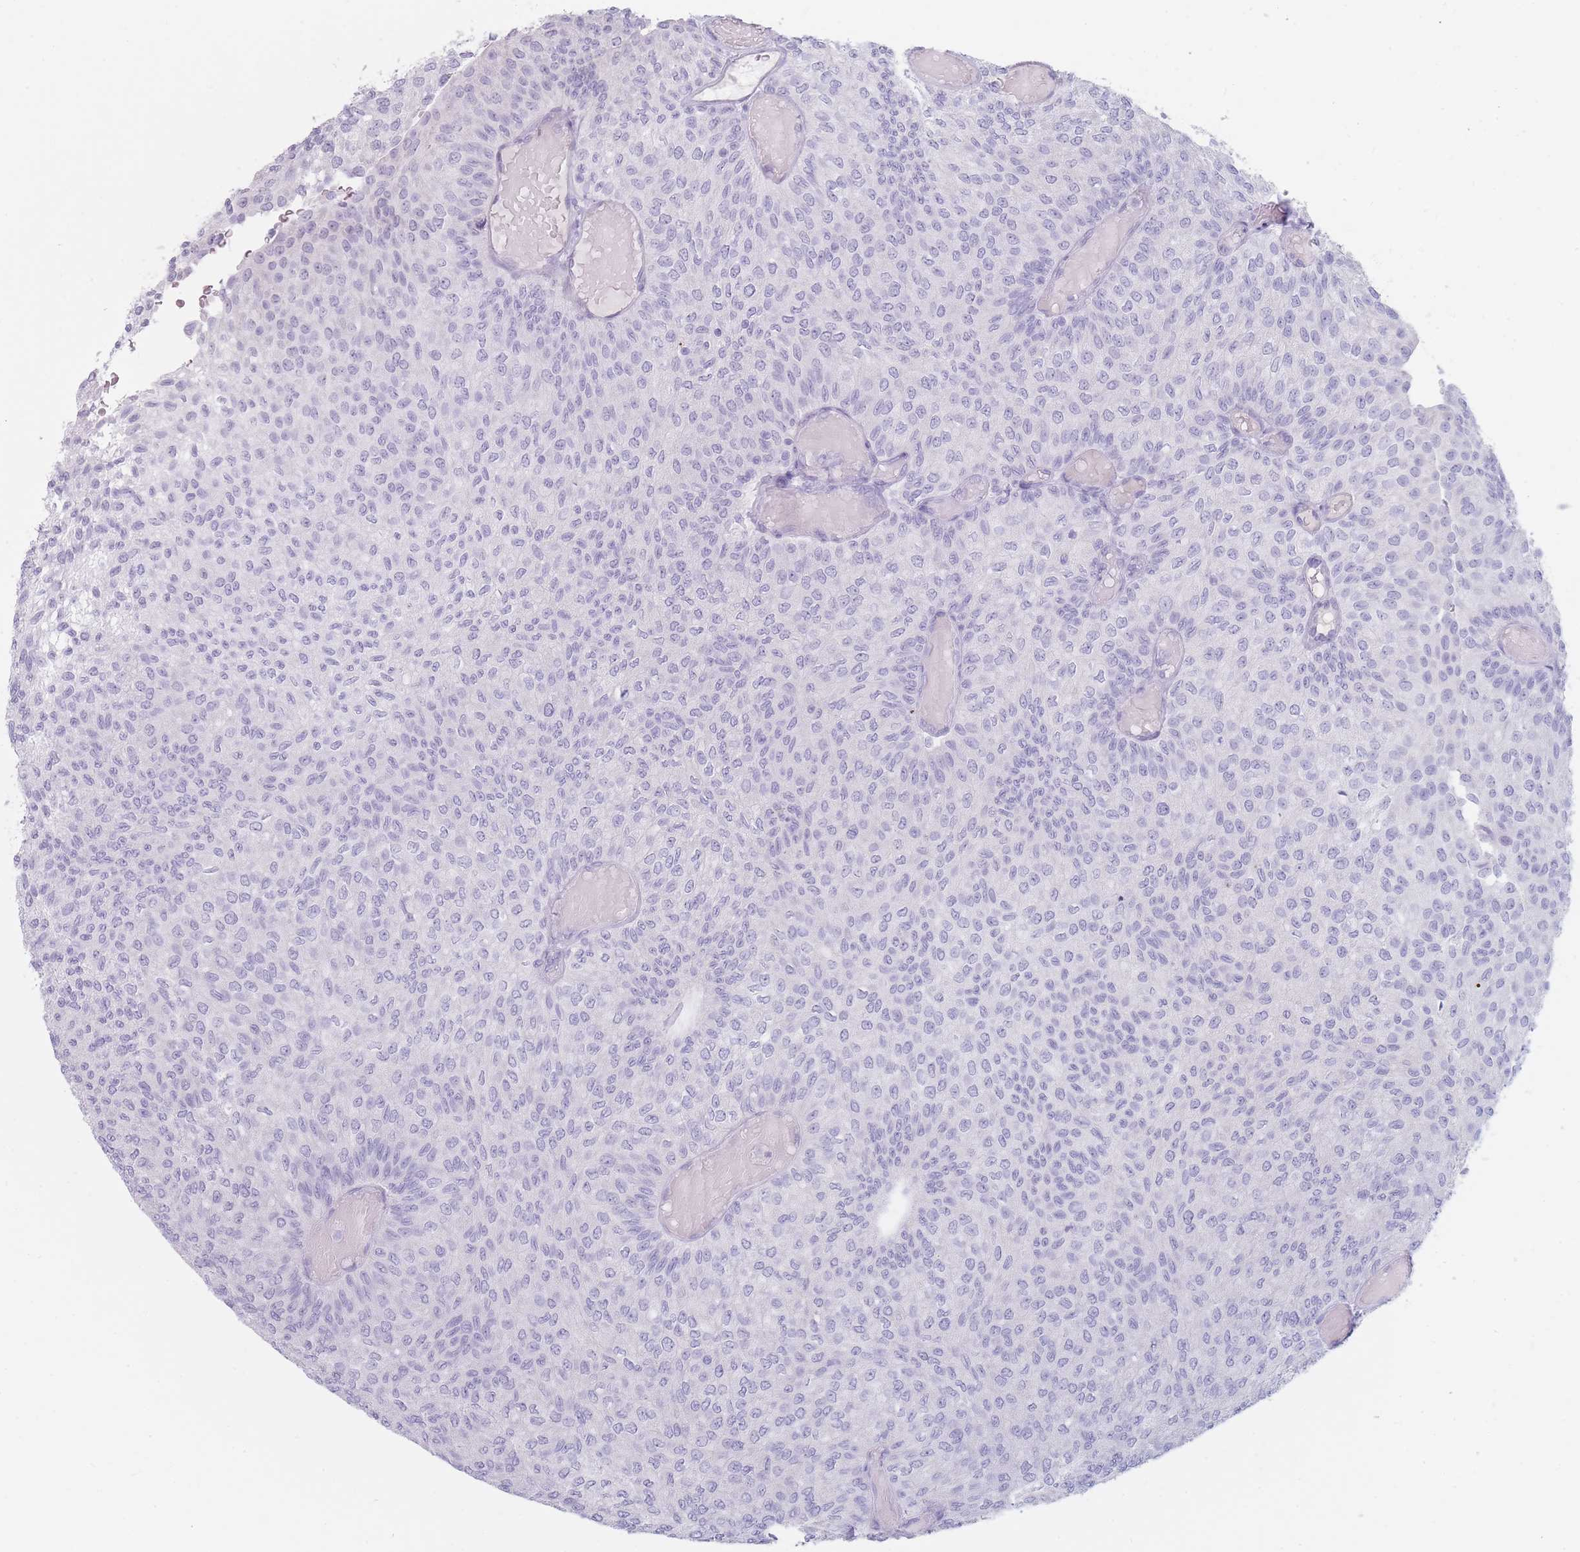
{"staining": {"intensity": "negative", "quantity": "none", "location": "none"}, "tissue": "urothelial cancer", "cell_type": "Tumor cells", "image_type": "cancer", "snomed": [{"axis": "morphology", "description": "Urothelial carcinoma, Low grade"}, {"axis": "topography", "description": "Urinary bladder"}], "caption": "This is a histopathology image of immunohistochemistry (IHC) staining of urothelial carcinoma (low-grade), which shows no expression in tumor cells.", "gene": "GPR12", "patient": {"sex": "male", "age": 78}}